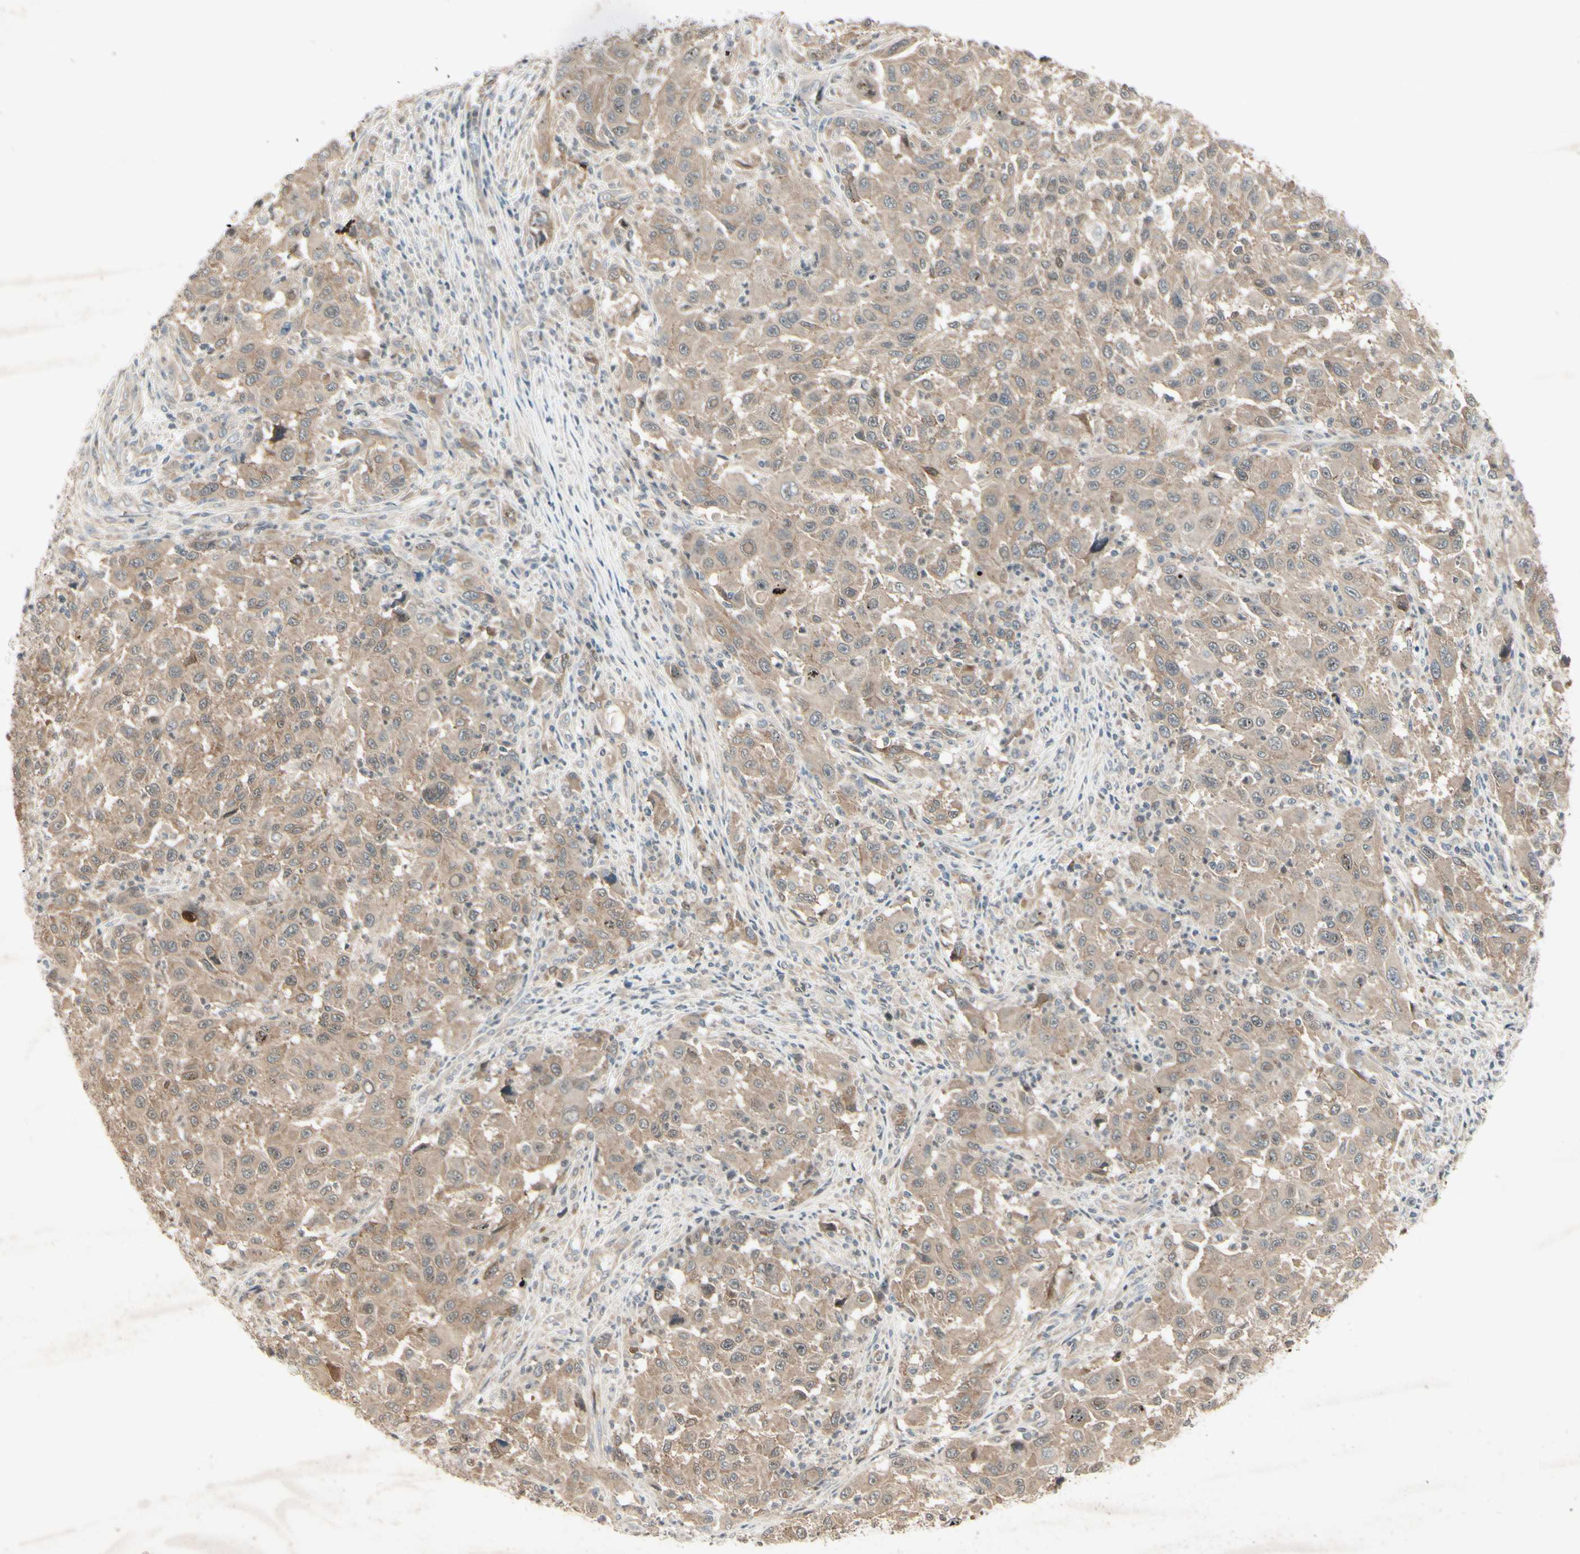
{"staining": {"intensity": "moderate", "quantity": ">75%", "location": "cytoplasmic/membranous"}, "tissue": "melanoma", "cell_type": "Tumor cells", "image_type": "cancer", "snomed": [{"axis": "morphology", "description": "Malignant melanoma, Metastatic site"}, {"axis": "topography", "description": "Lymph node"}], "caption": "Tumor cells demonstrate medium levels of moderate cytoplasmic/membranous positivity in about >75% of cells in melanoma.", "gene": "FHDC1", "patient": {"sex": "male", "age": 61}}